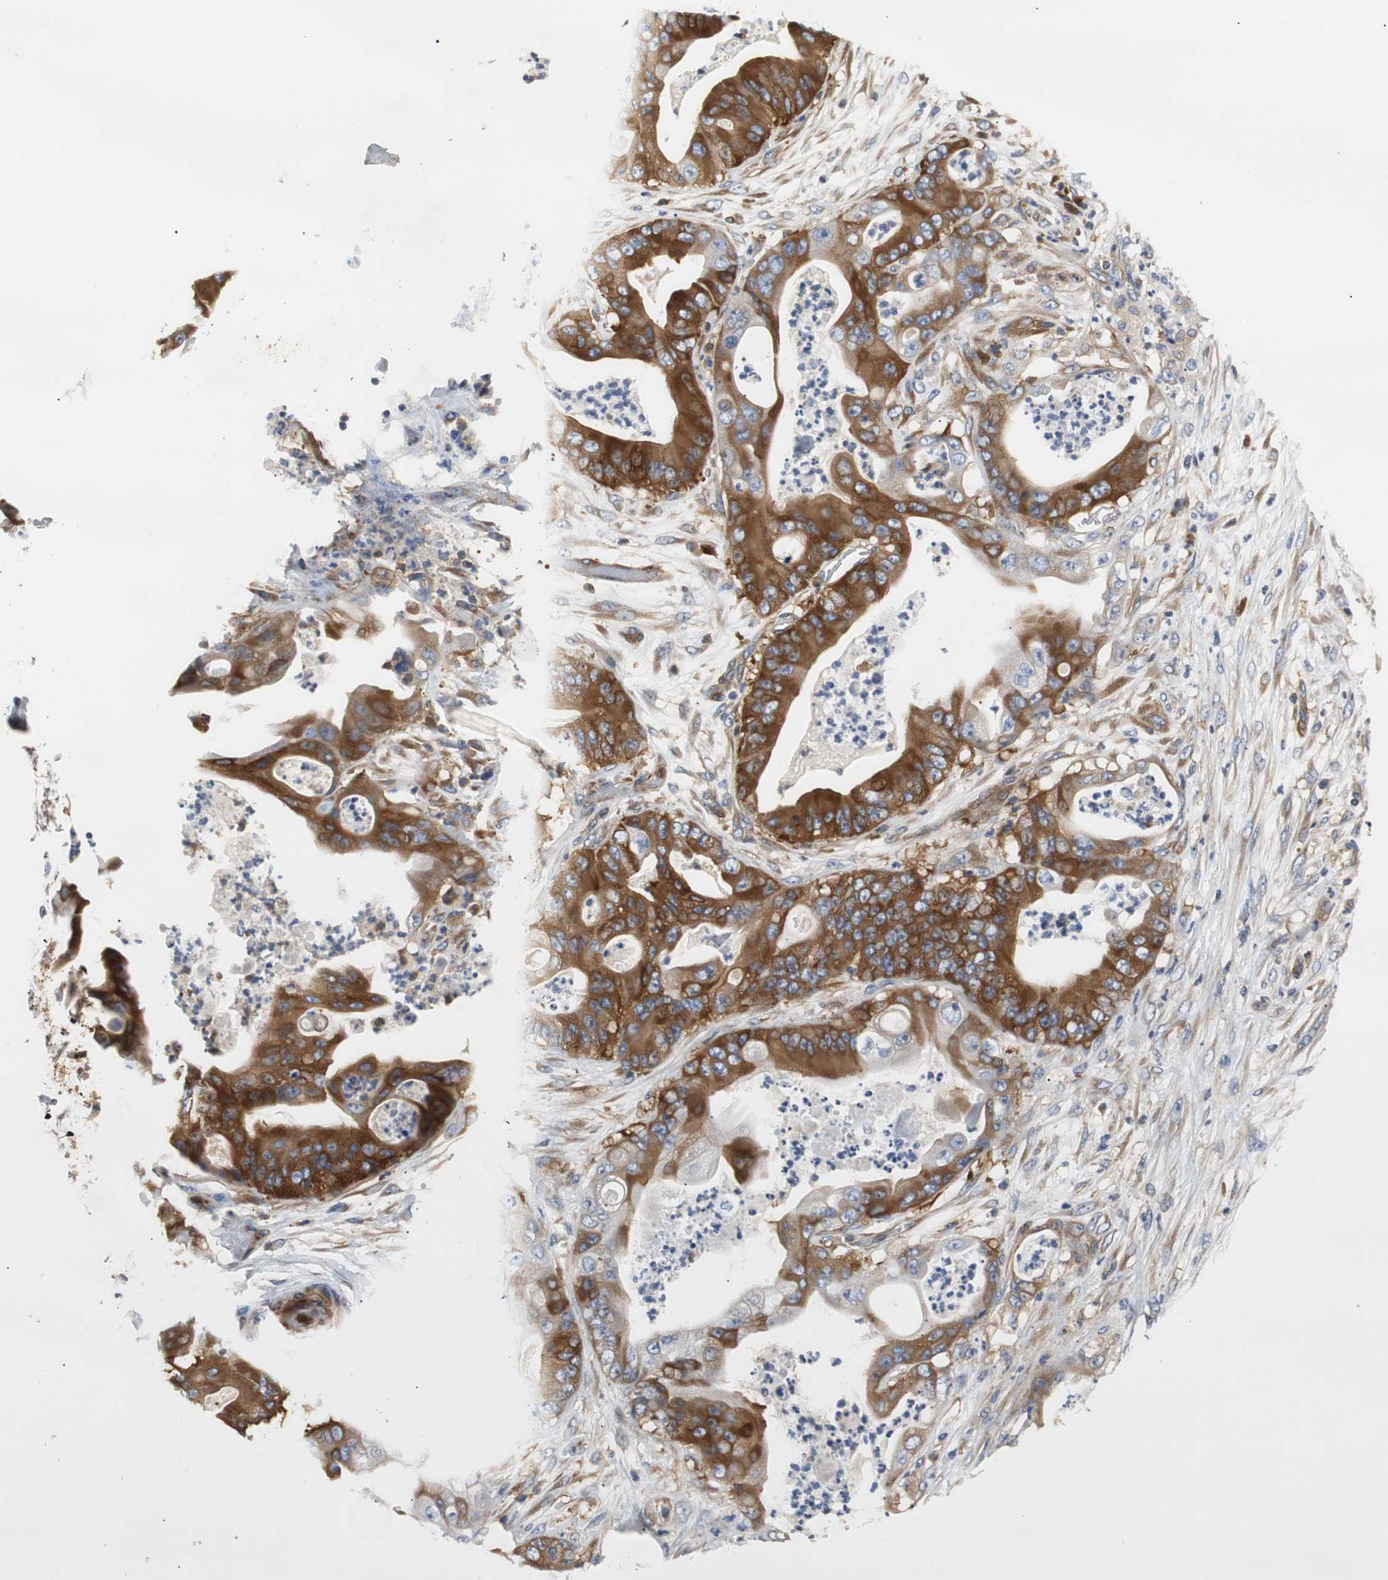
{"staining": {"intensity": "moderate", "quantity": "25%-75%", "location": "cytoplasmic/membranous"}, "tissue": "stomach cancer", "cell_type": "Tumor cells", "image_type": "cancer", "snomed": [{"axis": "morphology", "description": "Adenocarcinoma, NOS"}, {"axis": "topography", "description": "Stomach"}], "caption": "Moderate cytoplasmic/membranous protein staining is present in about 25%-75% of tumor cells in adenocarcinoma (stomach). The staining was performed using DAB (3,3'-diaminobenzidine), with brown indicating positive protein expression. Nuclei are stained blue with hematoxylin.", "gene": "GYS1", "patient": {"sex": "female", "age": 73}}